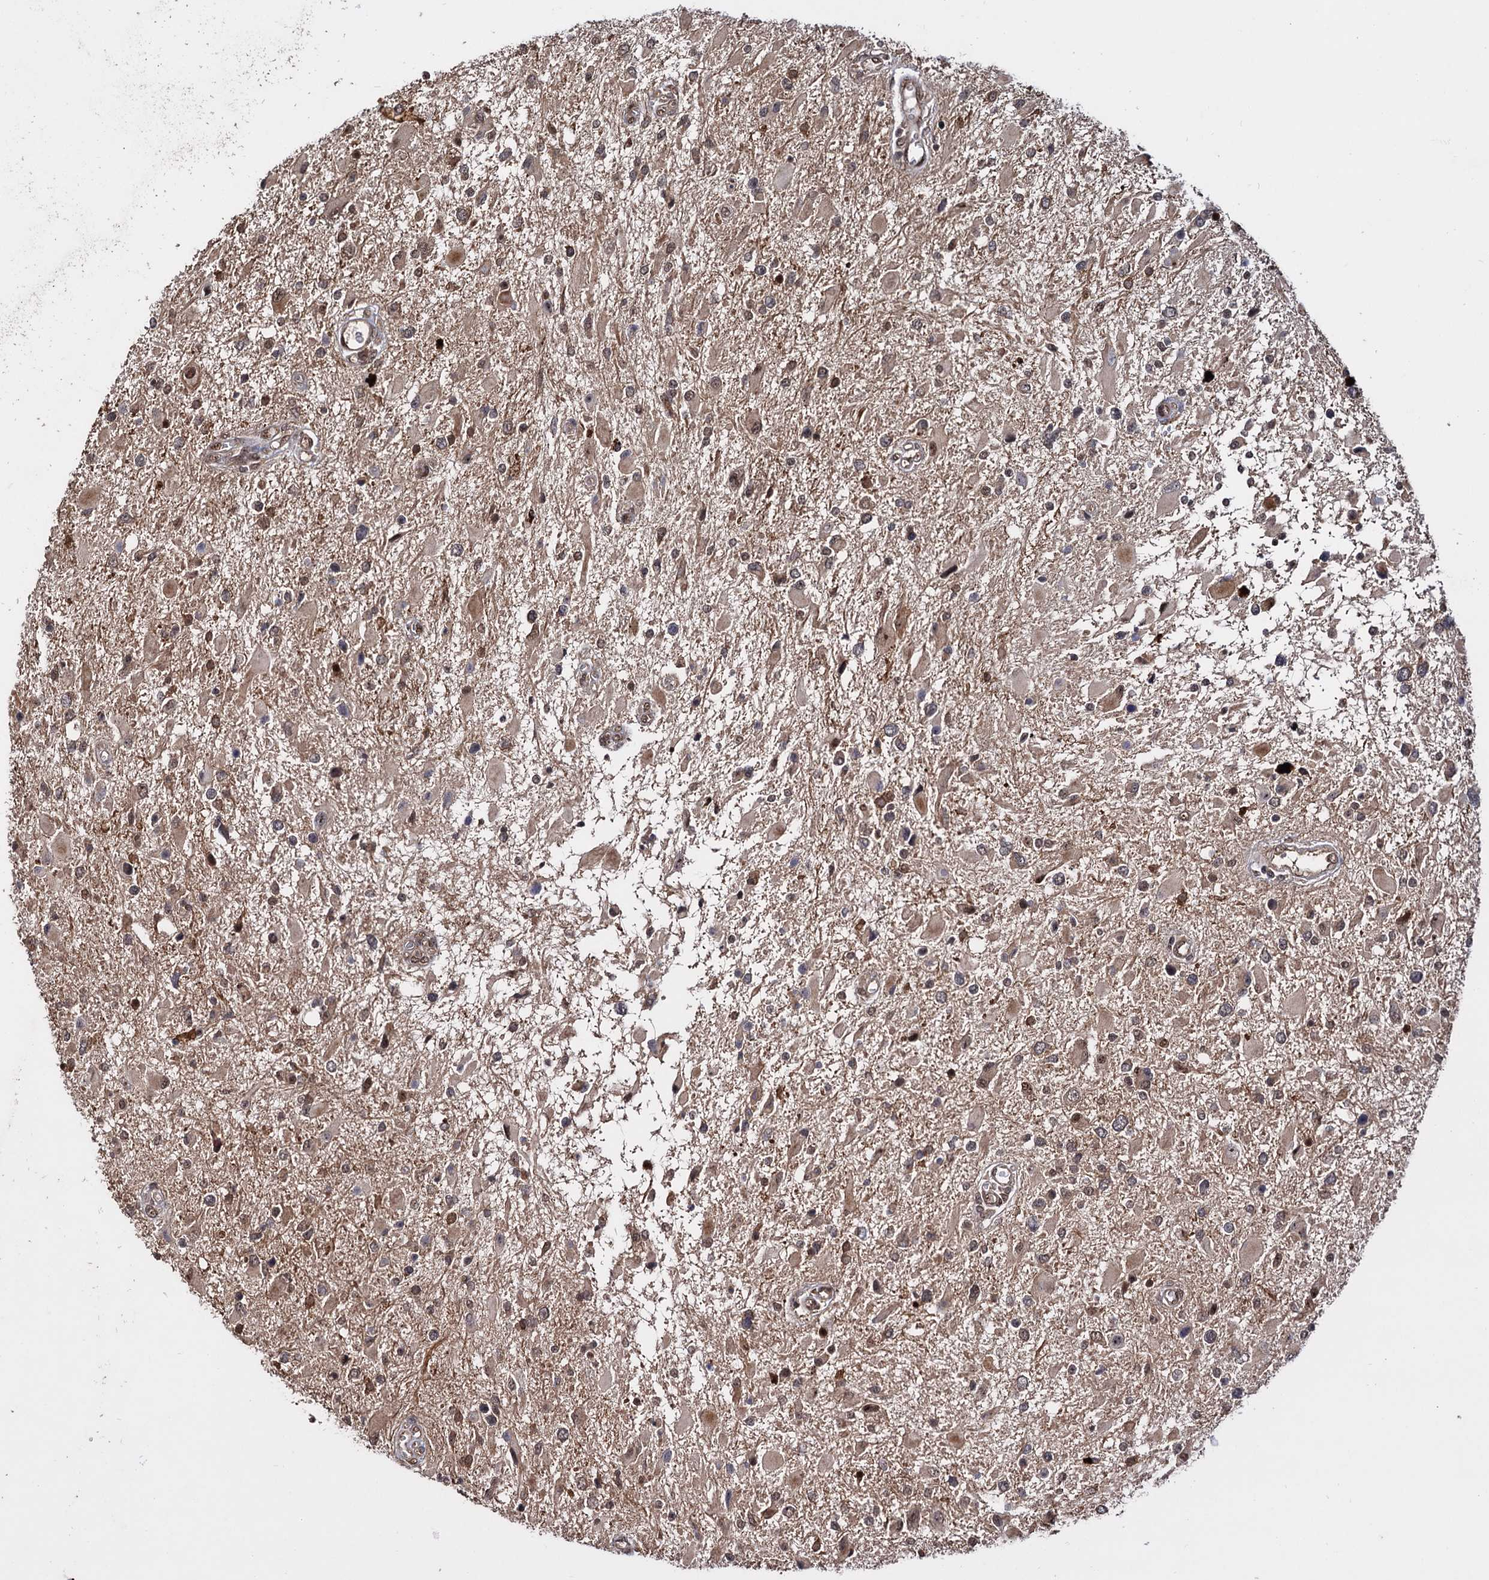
{"staining": {"intensity": "moderate", "quantity": "25%-75%", "location": "cytoplasmic/membranous,nuclear"}, "tissue": "glioma", "cell_type": "Tumor cells", "image_type": "cancer", "snomed": [{"axis": "morphology", "description": "Glioma, malignant, High grade"}, {"axis": "topography", "description": "Brain"}], "caption": "This image reveals immunohistochemistry staining of malignant high-grade glioma, with medium moderate cytoplasmic/membranous and nuclear positivity in approximately 25%-75% of tumor cells.", "gene": "PIGB", "patient": {"sex": "male", "age": 53}}